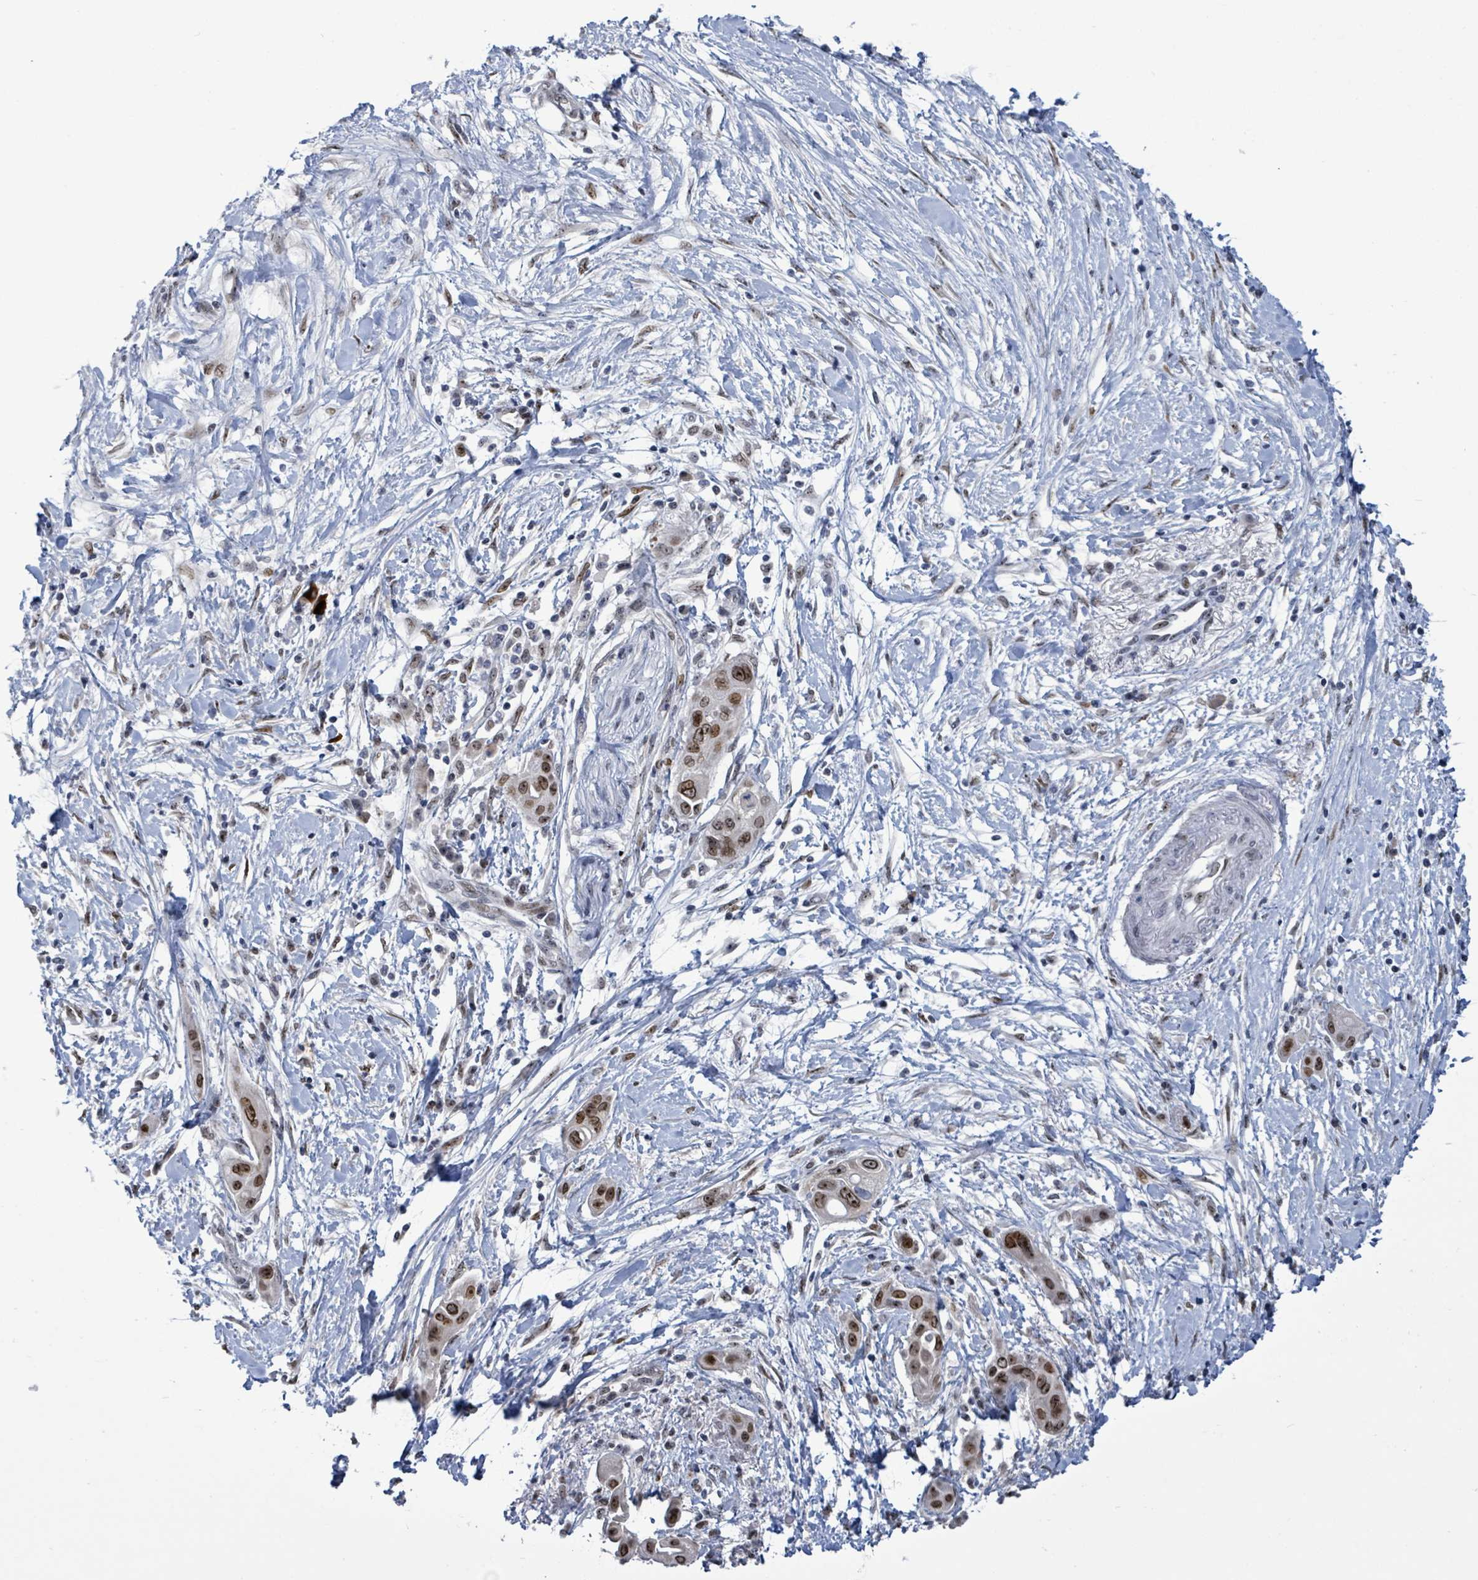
{"staining": {"intensity": "moderate", "quantity": ">75%", "location": "nuclear"}, "tissue": "pancreatic cancer", "cell_type": "Tumor cells", "image_type": "cancer", "snomed": [{"axis": "morphology", "description": "Adenocarcinoma, NOS"}, {"axis": "topography", "description": "Pancreas"}], "caption": "Human adenocarcinoma (pancreatic) stained with a brown dye displays moderate nuclear positive staining in about >75% of tumor cells.", "gene": "RRN3", "patient": {"sex": "male", "age": 68}}